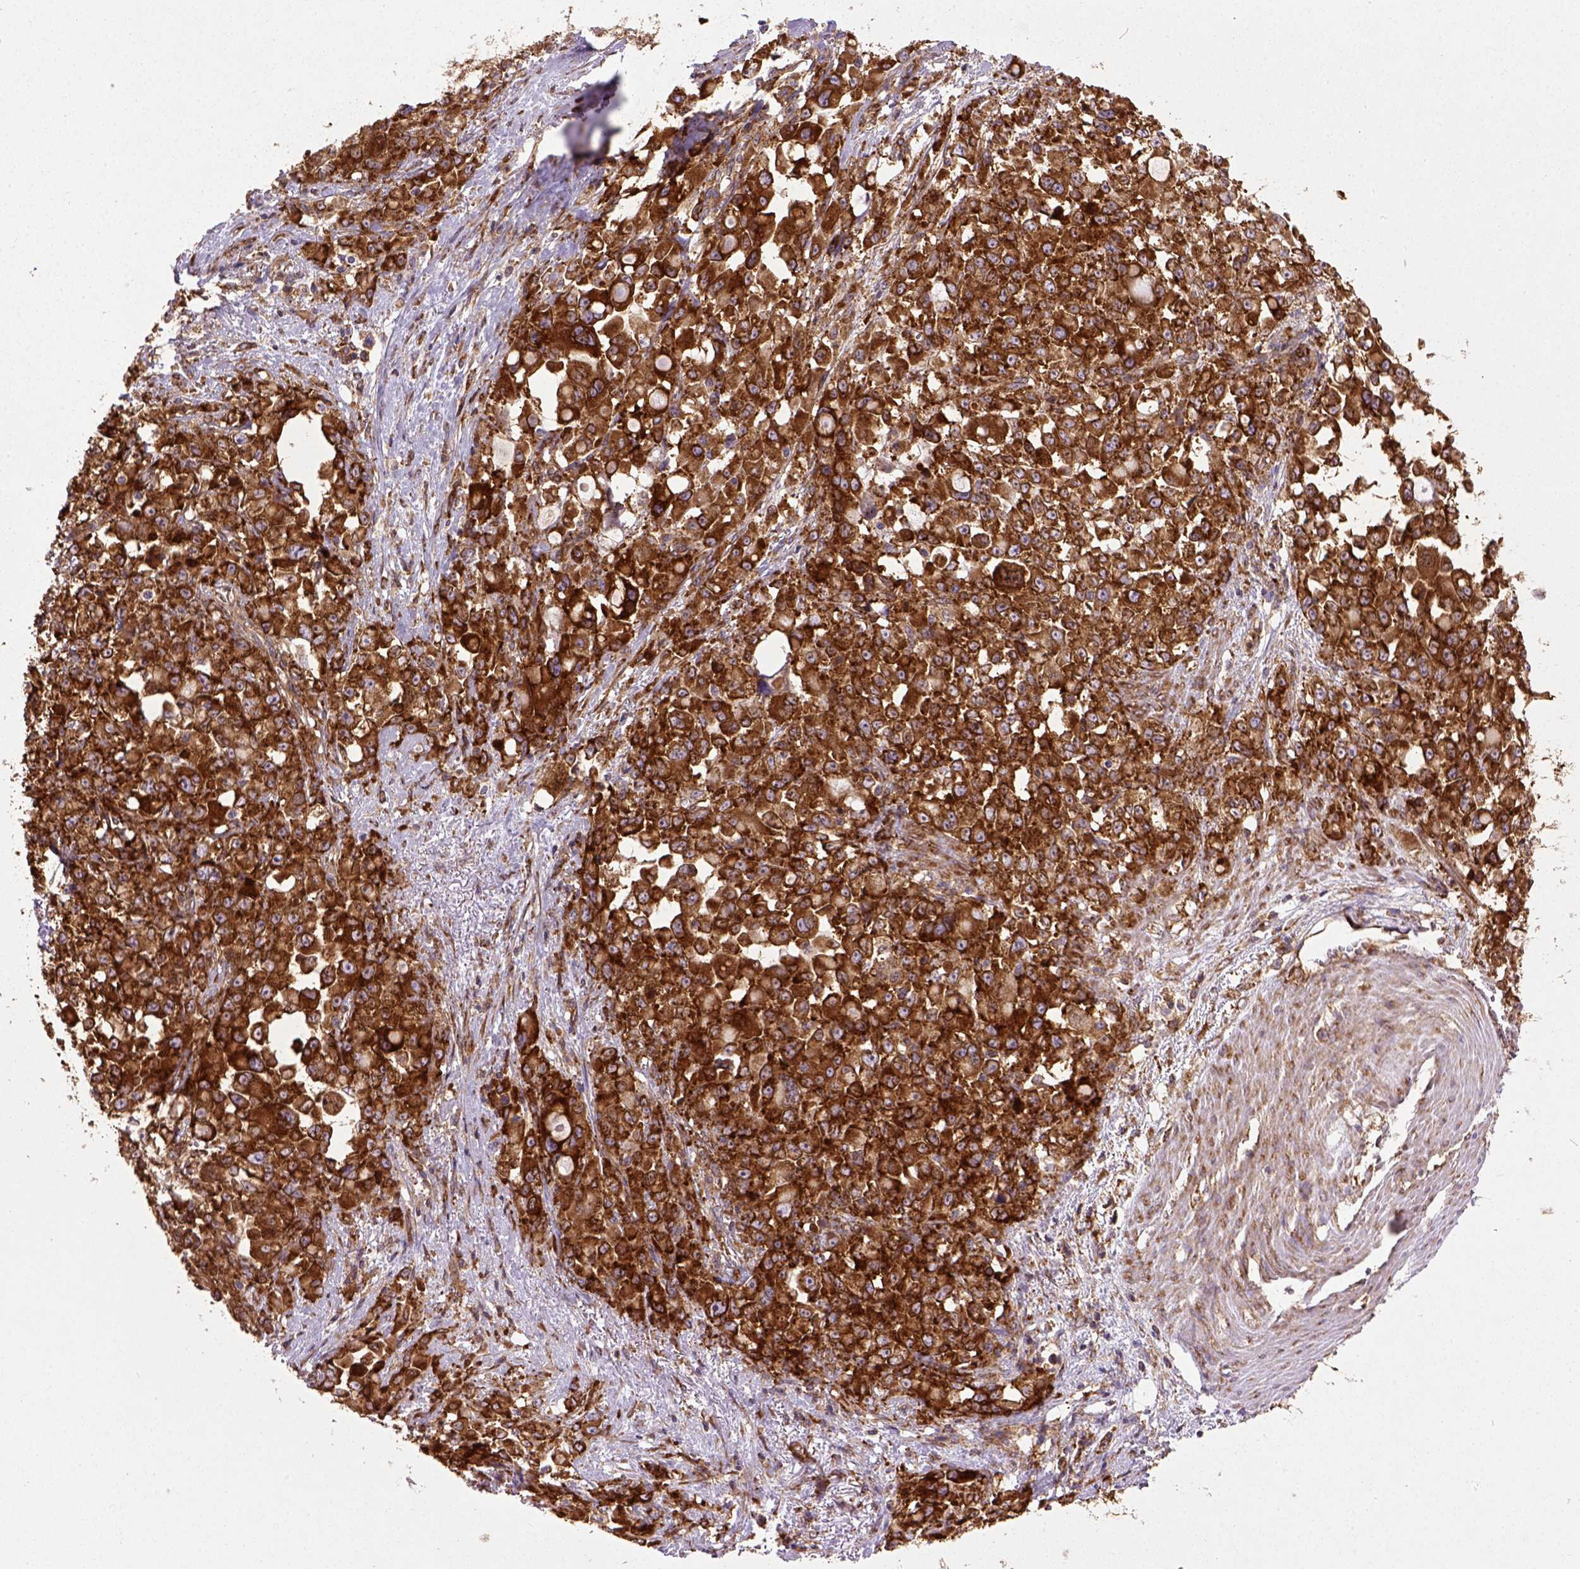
{"staining": {"intensity": "strong", "quantity": ">75%", "location": "cytoplasmic/membranous"}, "tissue": "stomach cancer", "cell_type": "Tumor cells", "image_type": "cancer", "snomed": [{"axis": "morphology", "description": "Adenocarcinoma, NOS"}, {"axis": "topography", "description": "Stomach"}], "caption": "A histopathology image of human adenocarcinoma (stomach) stained for a protein displays strong cytoplasmic/membranous brown staining in tumor cells.", "gene": "CAPRIN1", "patient": {"sex": "female", "age": 76}}